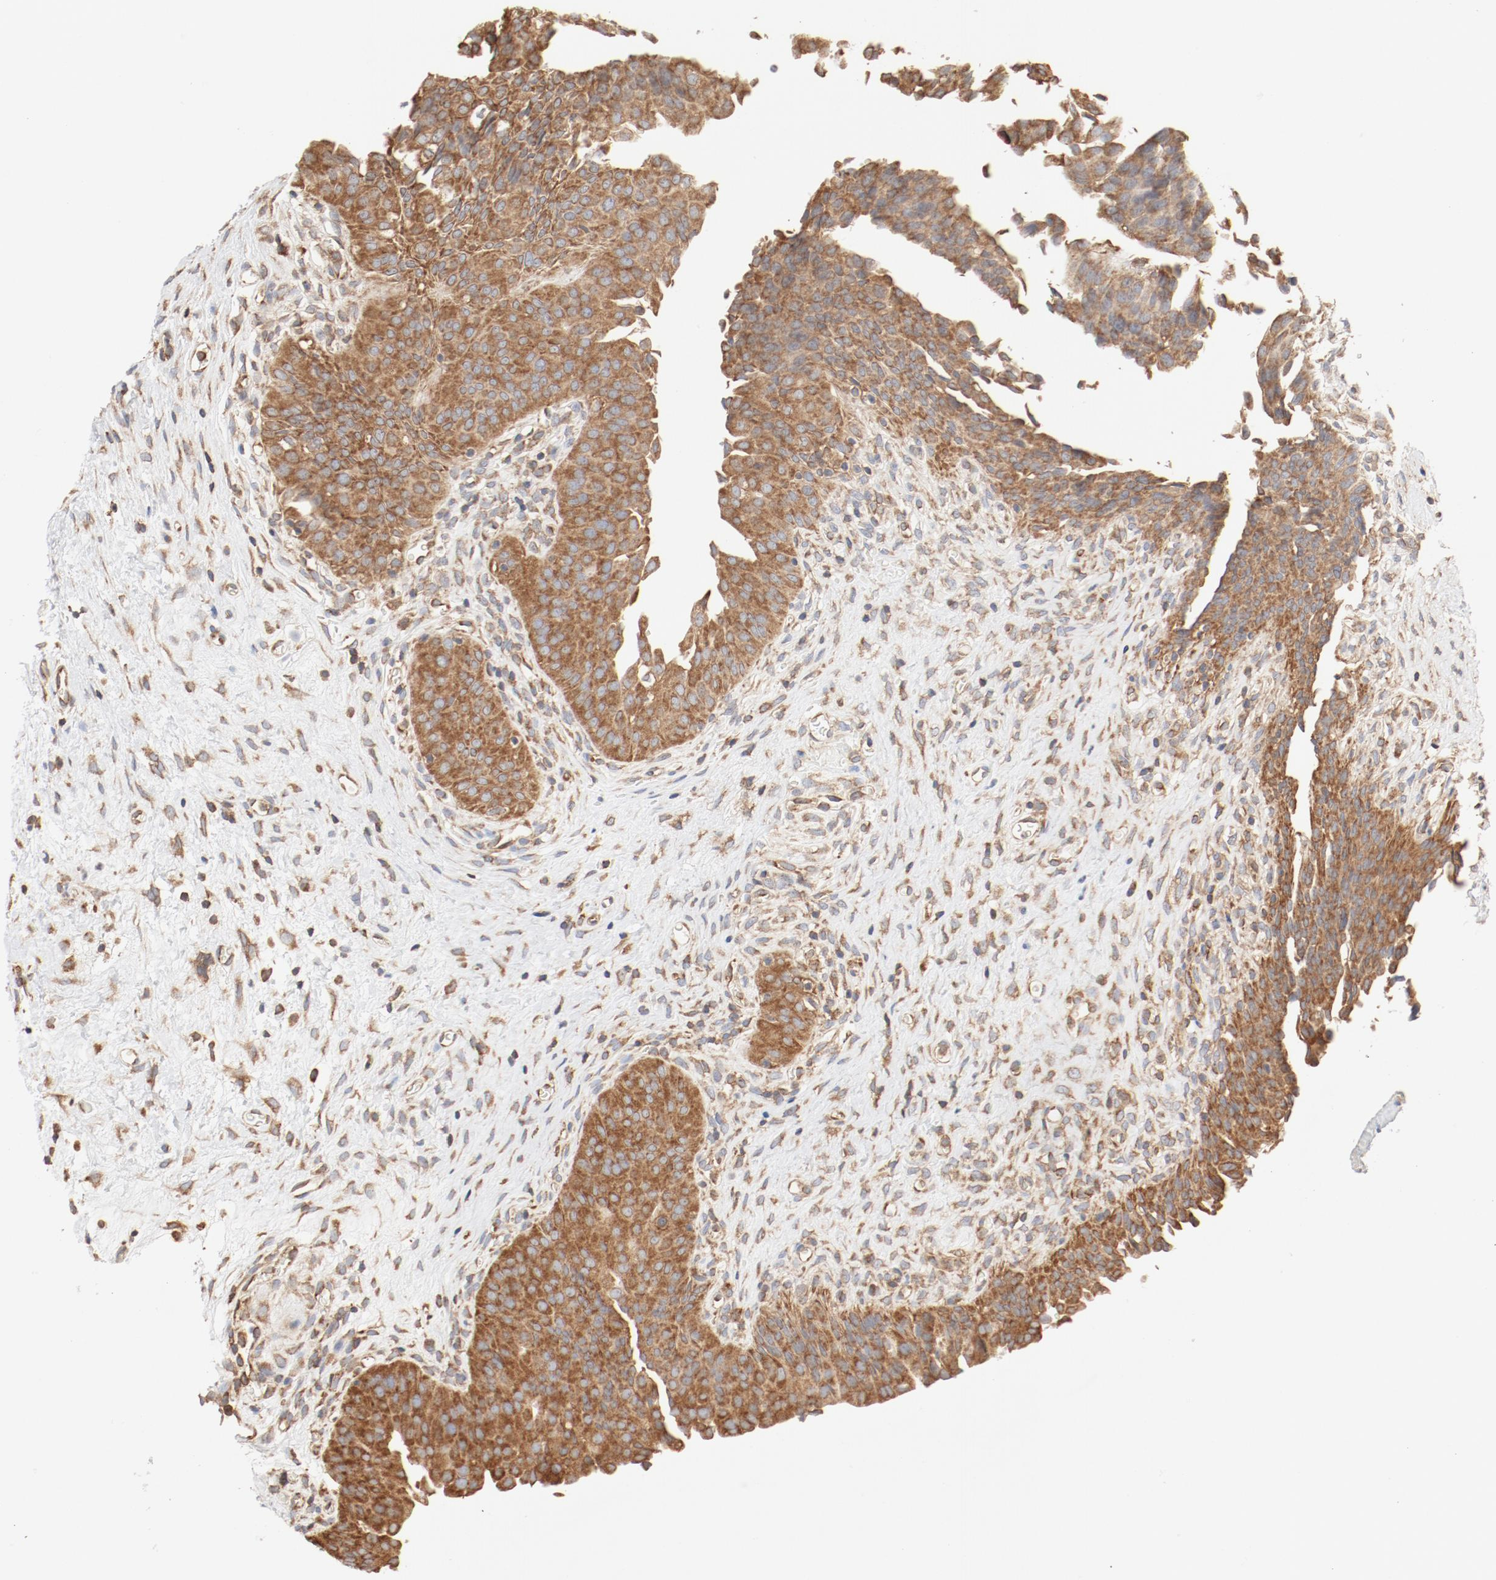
{"staining": {"intensity": "moderate", "quantity": ">75%", "location": "cytoplasmic/membranous"}, "tissue": "urinary bladder", "cell_type": "Urothelial cells", "image_type": "normal", "snomed": [{"axis": "morphology", "description": "Normal tissue, NOS"}, {"axis": "morphology", "description": "Dysplasia, NOS"}, {"axis": "topography", "description": "Urinary bladder"}], "caption": "The immunohistochemical stain highlights moderate cytoplasmic/membranous expression in urothelial cells of benign urinary bladder. (Stains: DAB (3,3'-diaminobenzidine) in brown, nuclei in blue, Microscopy: brightfield microscopy at high magnification).", "gene": "RPS6", "patient": {"sex": "male", "age": 35}}